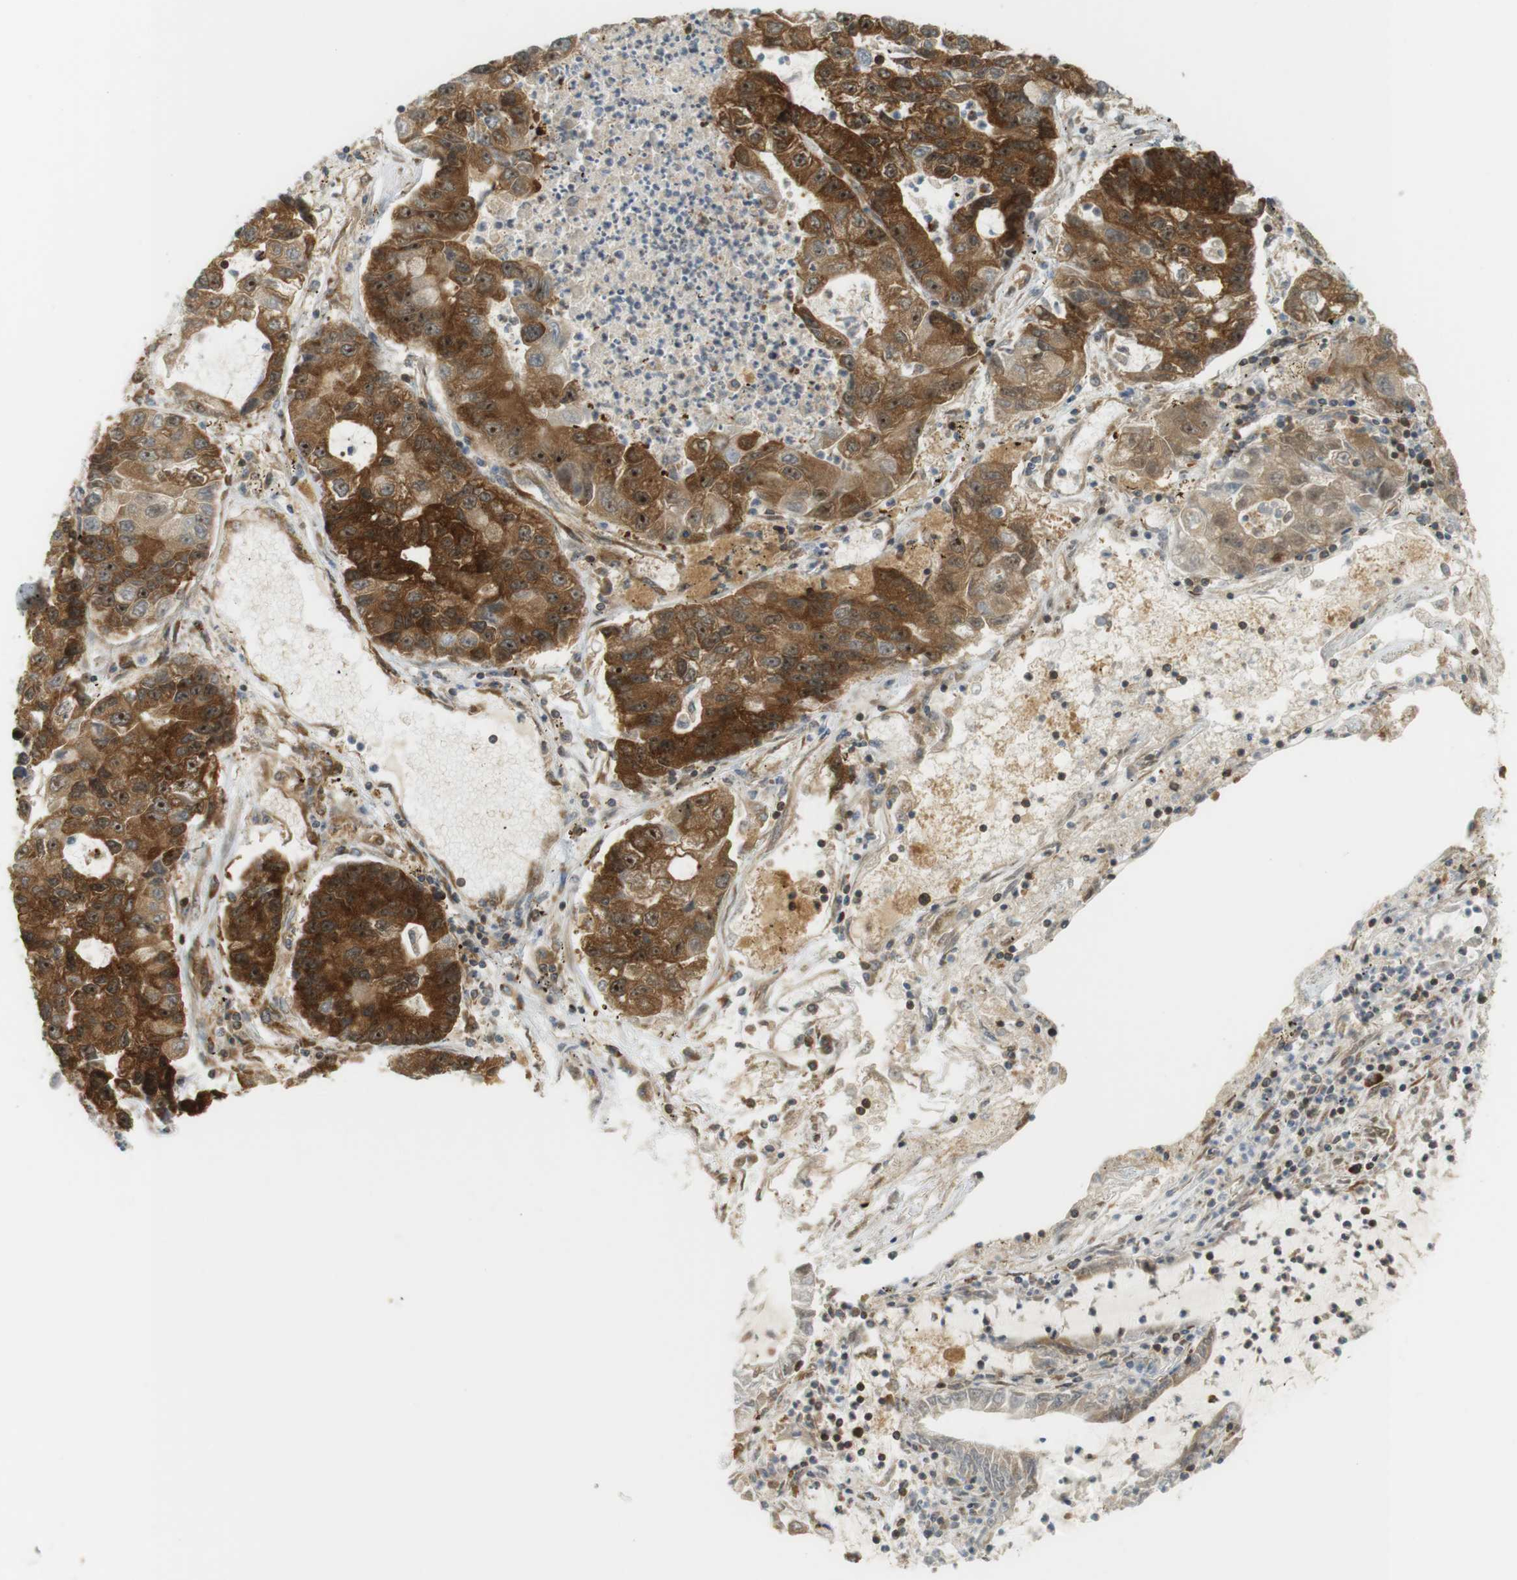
{"staining": {"intensity": "strong", "quantity": ">75%", "location": "cytoplasmic/membranous,nuclear"}, "tissue": "lung cancer", "cell_type": "Tumor cells", "image_type": "cancer", "snomed": [{"axis": "morphology", "description": "Adenocarcinoma, NOS"}, {"axis": "topography", "description": "Lung"}], "caption": "A histopathology image of lung cancer (adenocarcinoma) stained for a protein demonstrates strong cytoplasmic/membranous and nuclear brown staining in tumor cells. (DAB (3,3'-diaminobenzidine) IHC, brown staining for protein, blue staining for nuclei).", "gene": "PA2G4", "patient": {"sex": "female", "age": 51}}